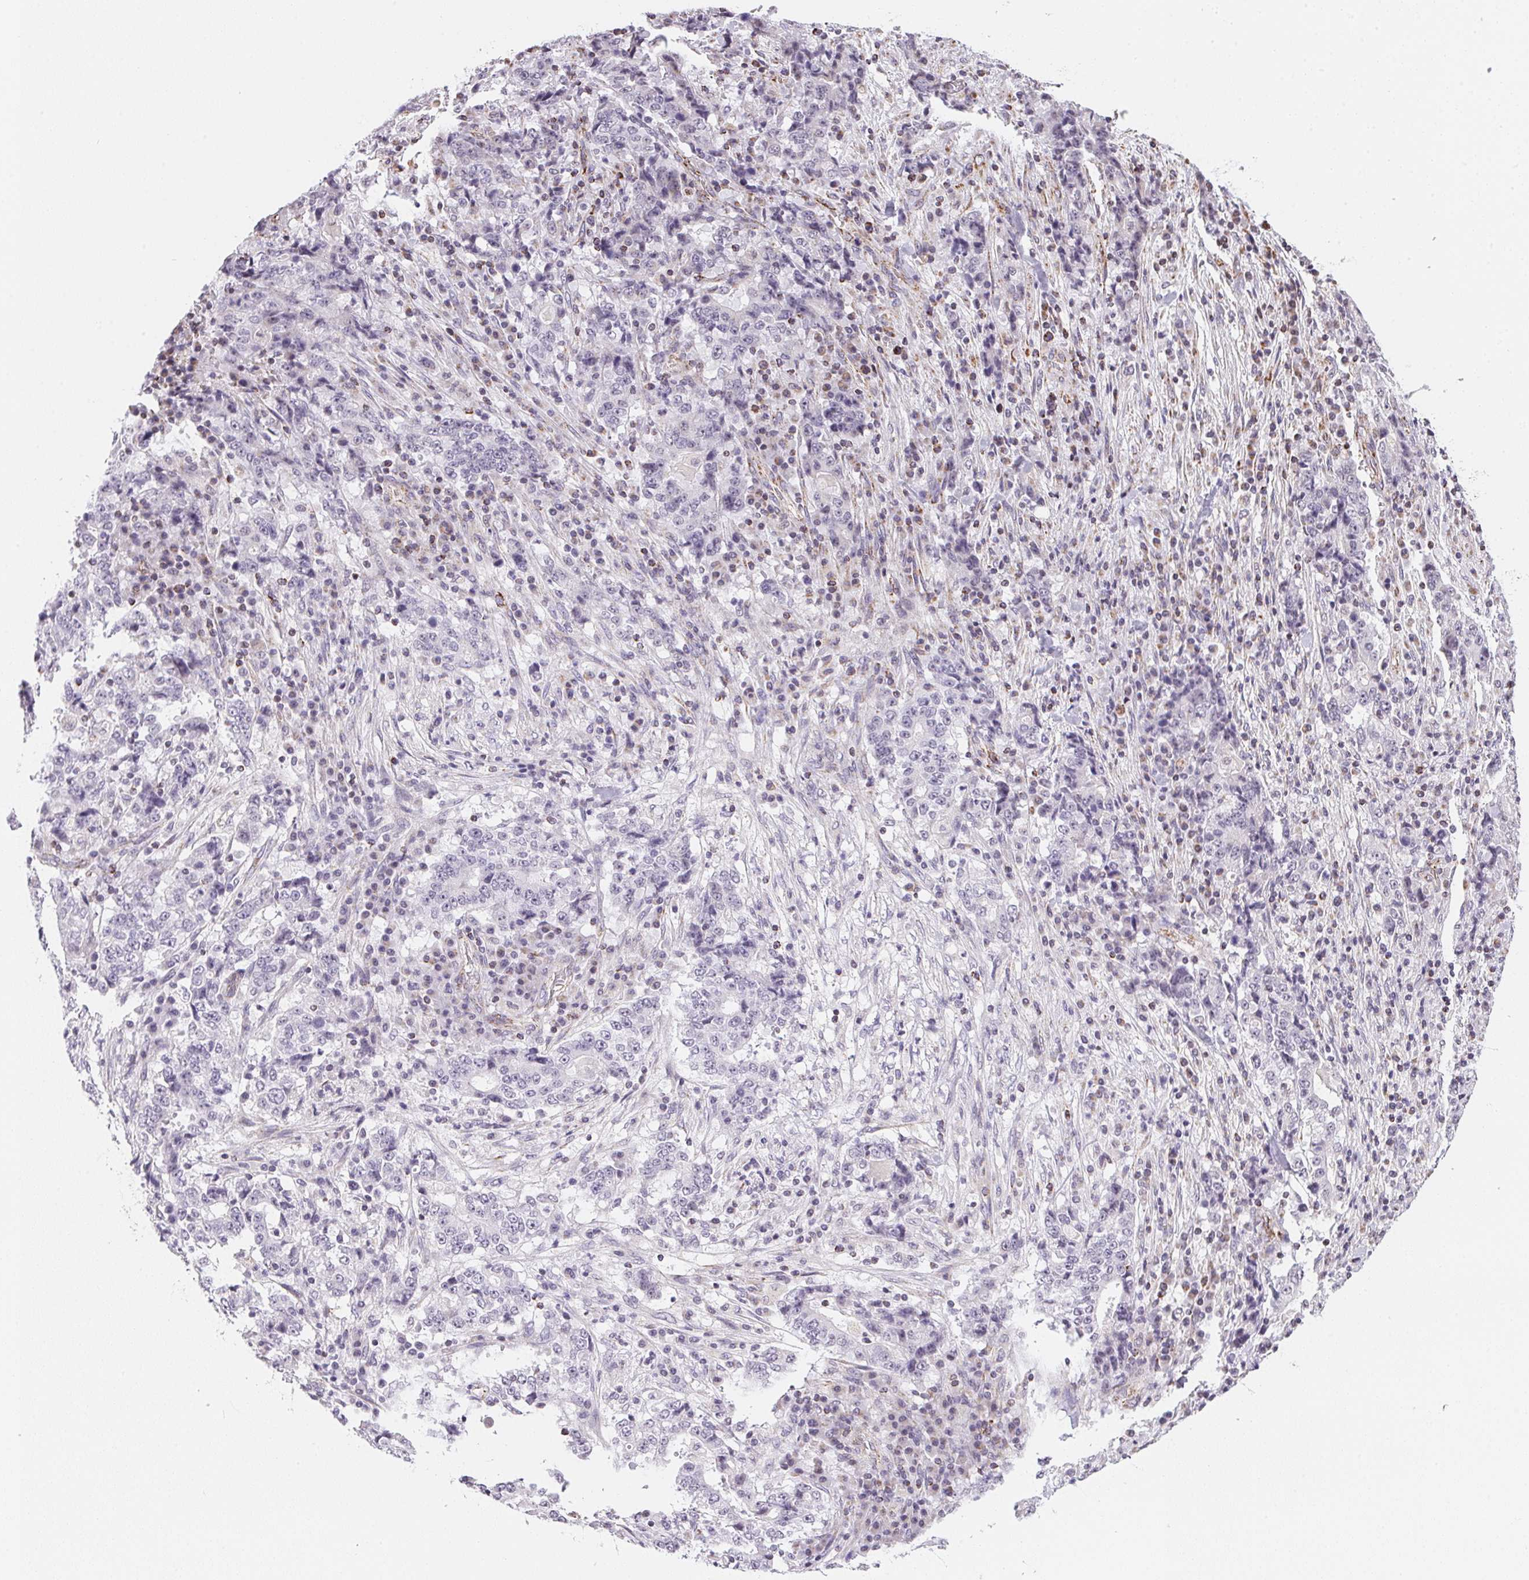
{"staining": {"intensity": "negative", "quantity": "none", "location": "none"}, "tissue": "stomach cancer", "cell_type": "Tumor cells", "image_type": "cancer", "snomed": [{"axis": "morphology", "description": "Normal tissue, NOS"}, {"axis": "morphology", "description": "Adenocarcinoma, NOS"}, {"axis": "topography", "description": "Stomach, upper"}, {"axis": "topography", "description": "Stomach"}], "caption": "Immunohistochemistry micrograph of adenocarcinoma (stomach) stained for a protein (brown), which displays no expression in tumor cells. (DAB immunohistochemistry with hematoxylin counter stain).", "gene": "GIPC2", "patient": {"sex": "male", "age": 59}}